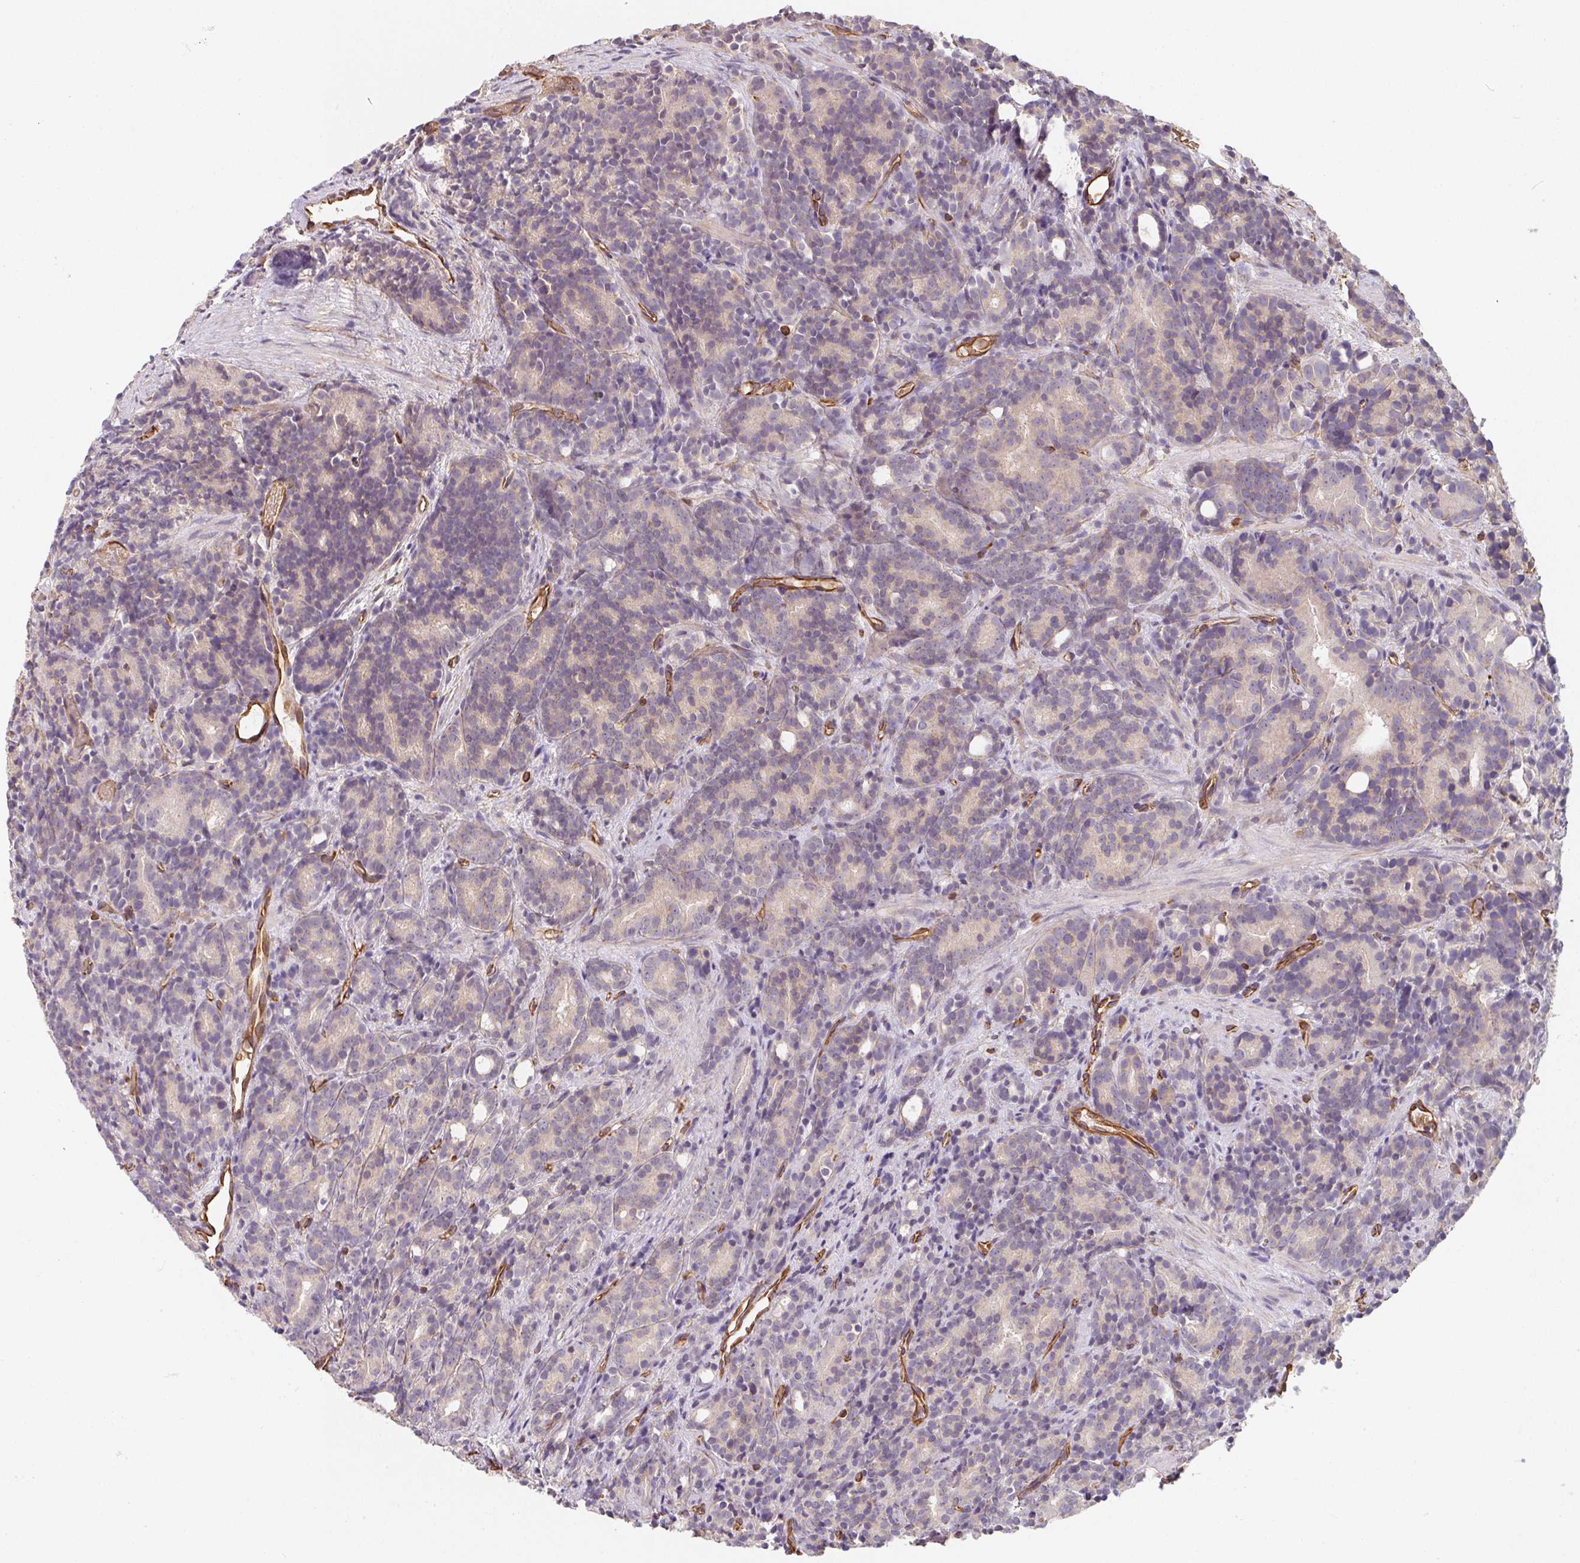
{"staining": {"intensity": "negative", "quantity": "none", "location": "none"}, "tissue": "prostate cancer", "cell_type": "Tumor cells", "image_type": "cancer", "snomed": [{"axis": "morphology", "description": "Adenocarcinoma, High grade"}, {"axis": "topography", "description": "Prostate"}], "caption": "Immunohistochemistry (IHC) histopathology image of neoplastic tissue: human prostate cancer (adenocarcinoma (high-grade)) stained with DAB demonstrates no significant protein positivity in tumor cells. (Immunohistochemistry, brightfield microscopy, high magnification).", "gene": "TBKBP1", "patient": {"sex": "male", "age": 84}}